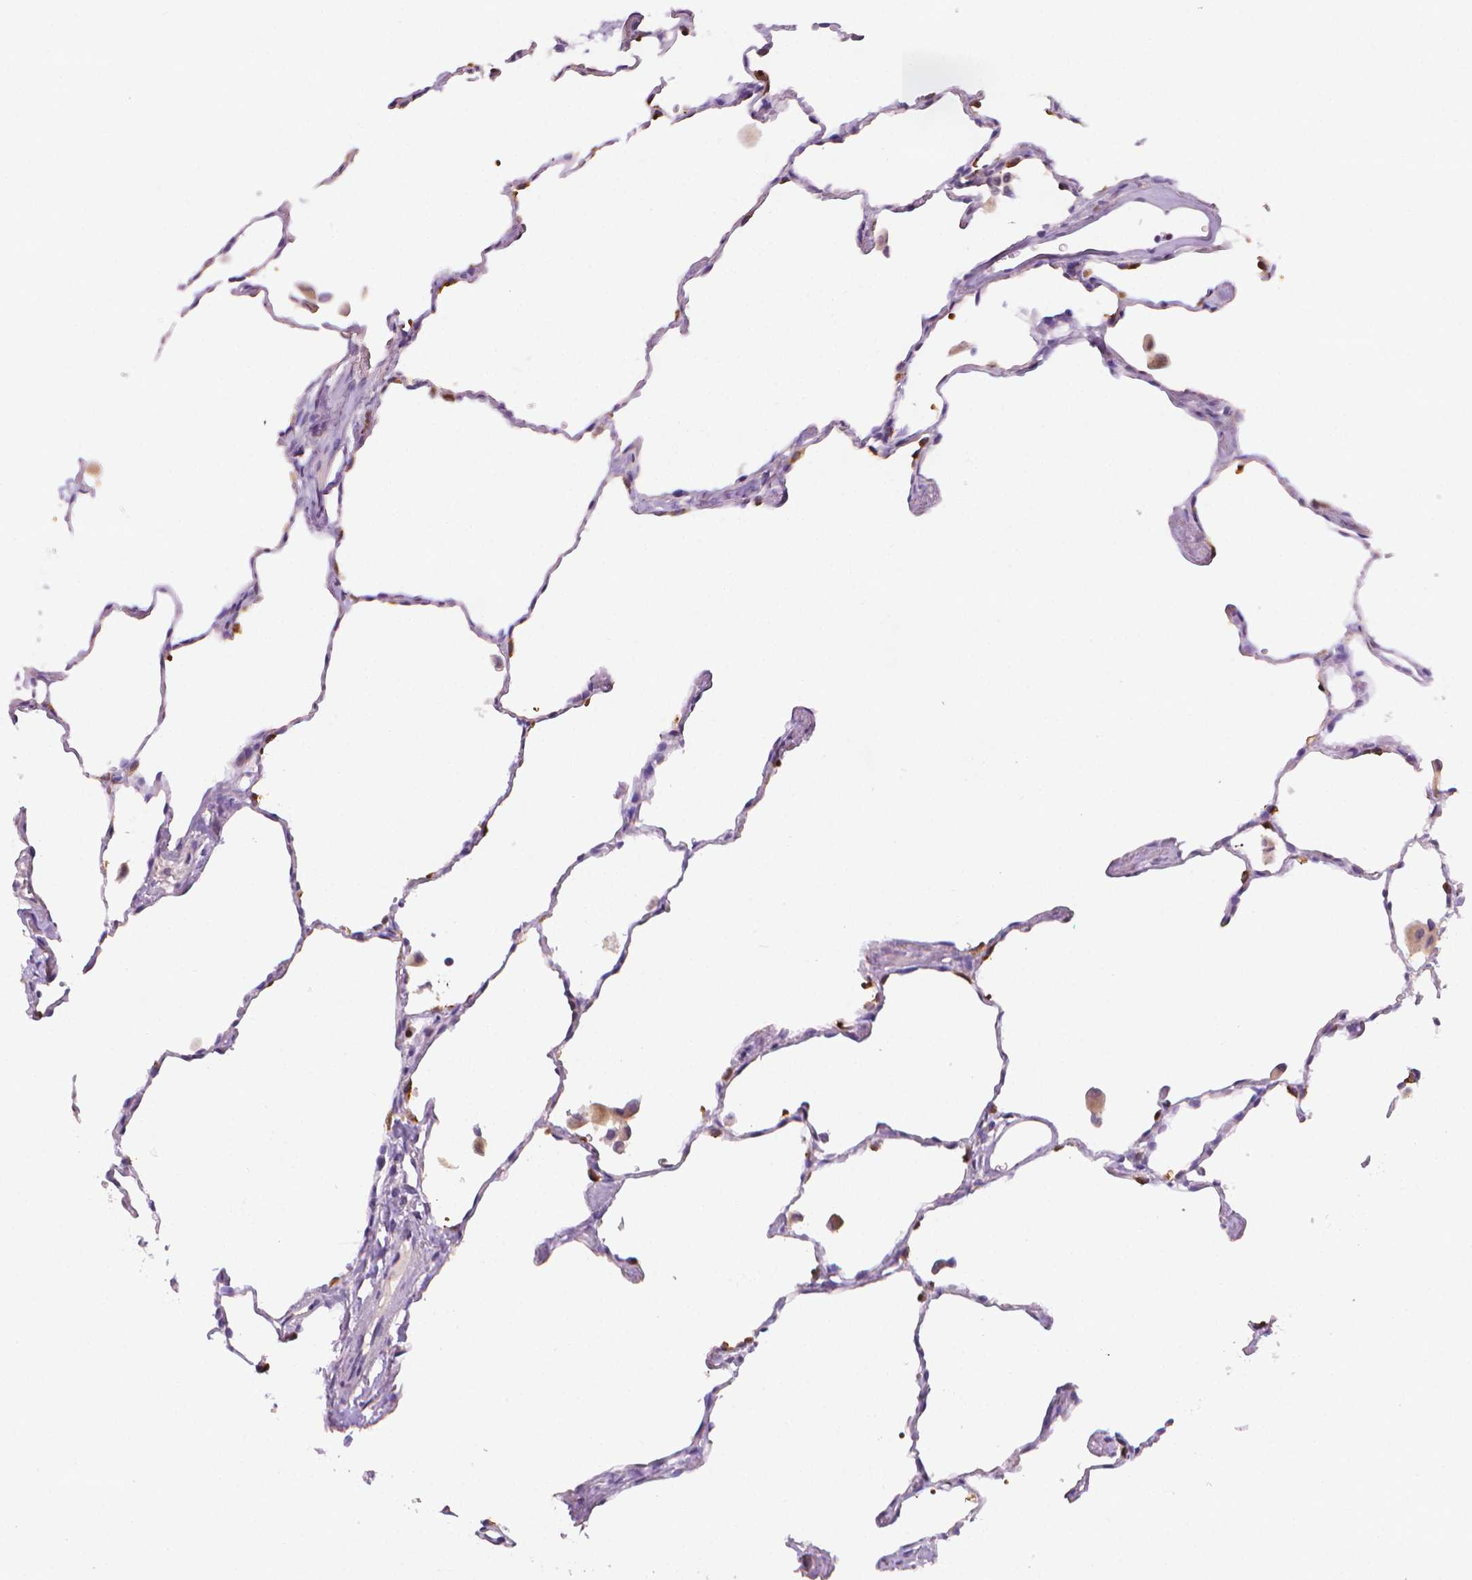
{"staining": {"intensity": "negative", "quantity": "none", "location": "none"}, "tissue": "lung", "cell_type": "Alveolar cells", "image_type": "normal", "snomed": [{"axis": "morphology", "description": "Normal tissue, NOS"}, {"axis": "topography", "description": "Lung"}], "caption": "High power microscopy histopathology image of an immunohistochemistry (IHC) histopathology image of benign lung, revealing no significant positivity in alveolar cells.", "gene": "FASN", "patient": {"sex": "female", "age": 47}}